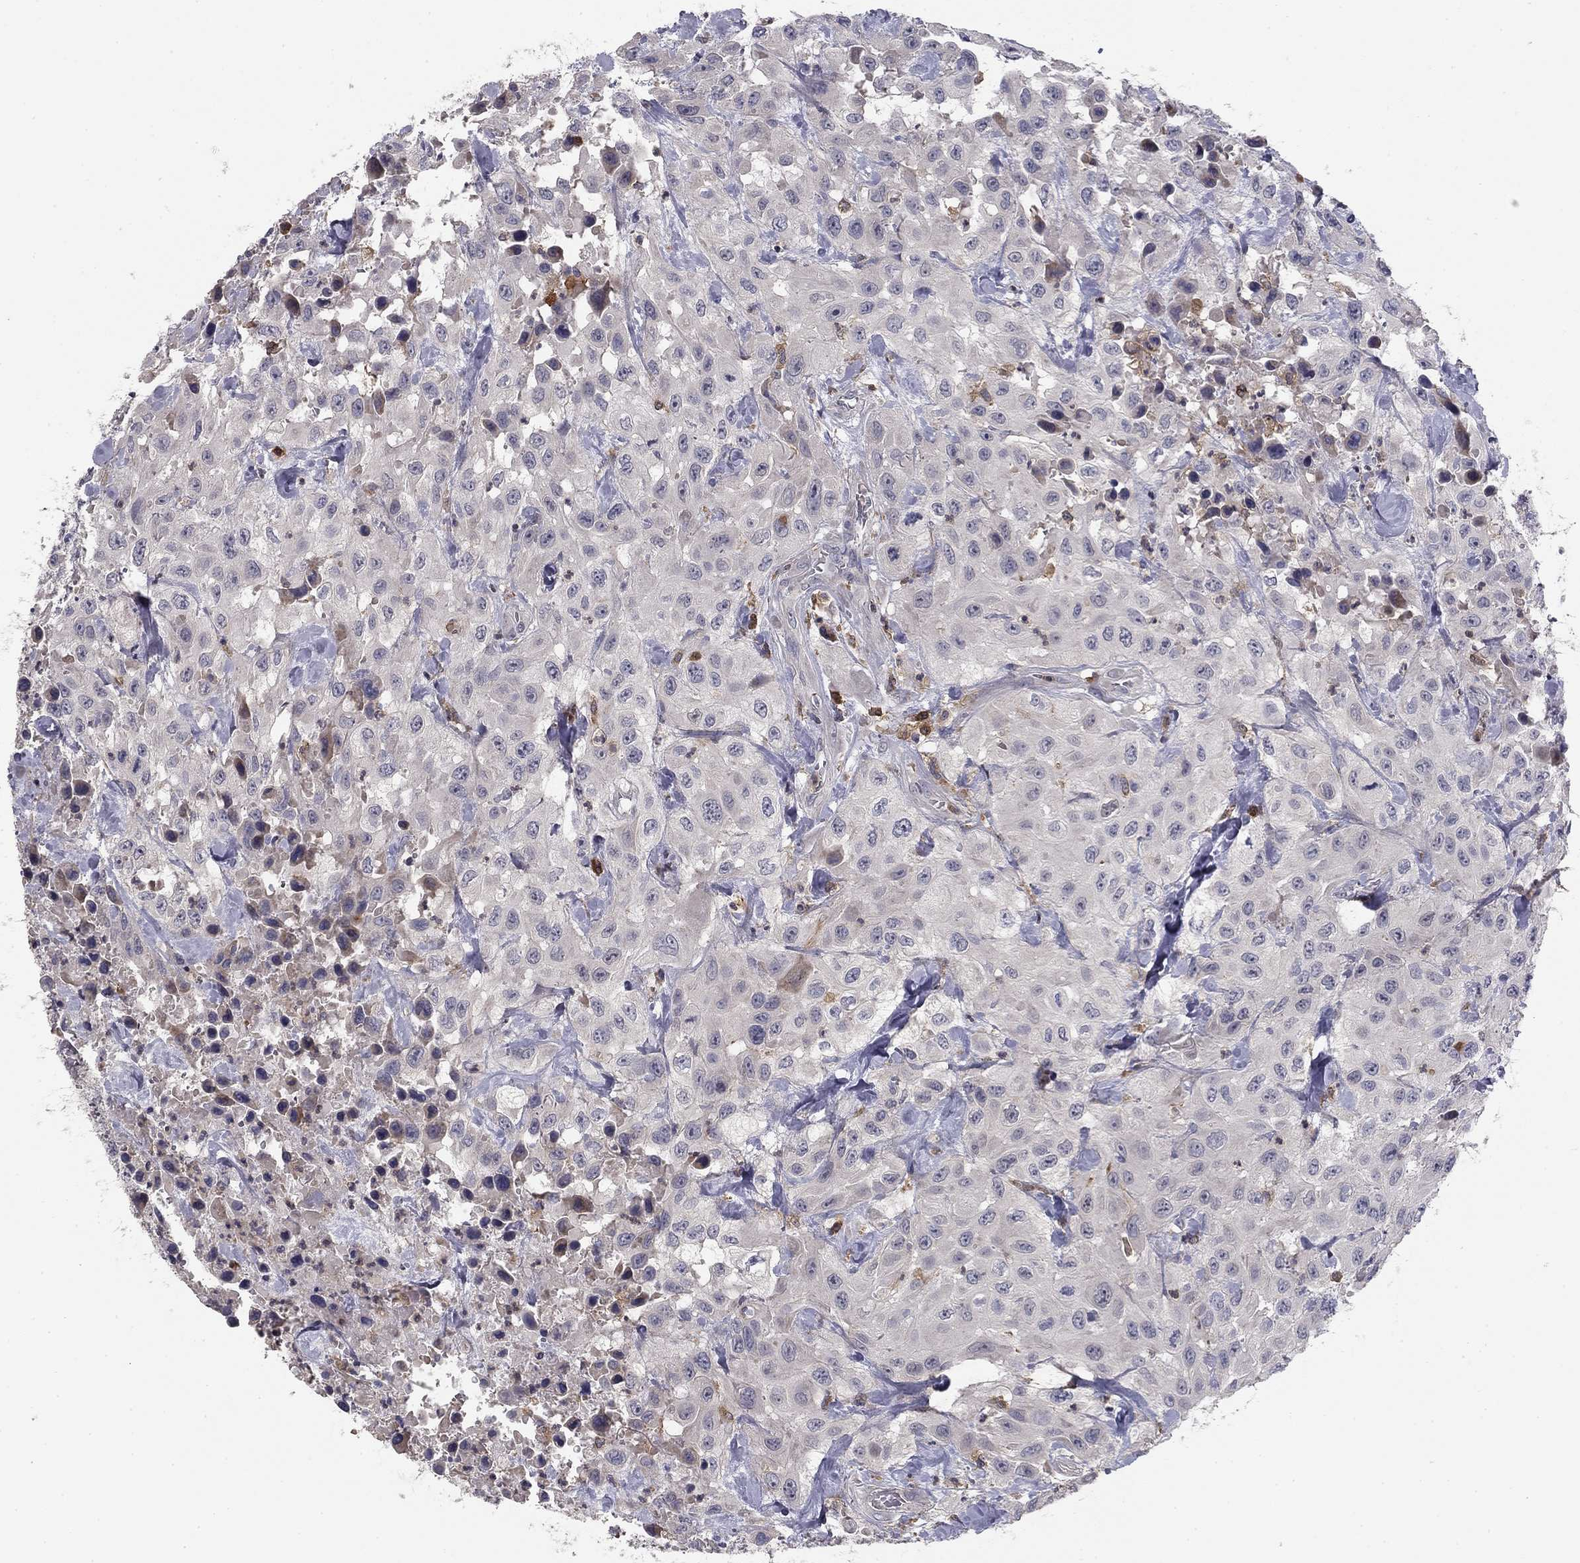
{"staining": {"intensity": "negative", "quantity": "none", "location": "none"}, "tissue": "urothelial cancer", "cell_type": "Tumor cells", "image_type": "cancer", "snomed": [{"axis": "morphology", "description": "Urothelial carcinoma, High grade"}, {"axis": "topography", "description": "Urinary bladder"}], "caption": "Immunohistochemistry of high-grade urothelial carcinoma demonstrates no staining in tumor cells.", "gene": "PLCB2", "patient": {"sex": "male", "age": 79}}